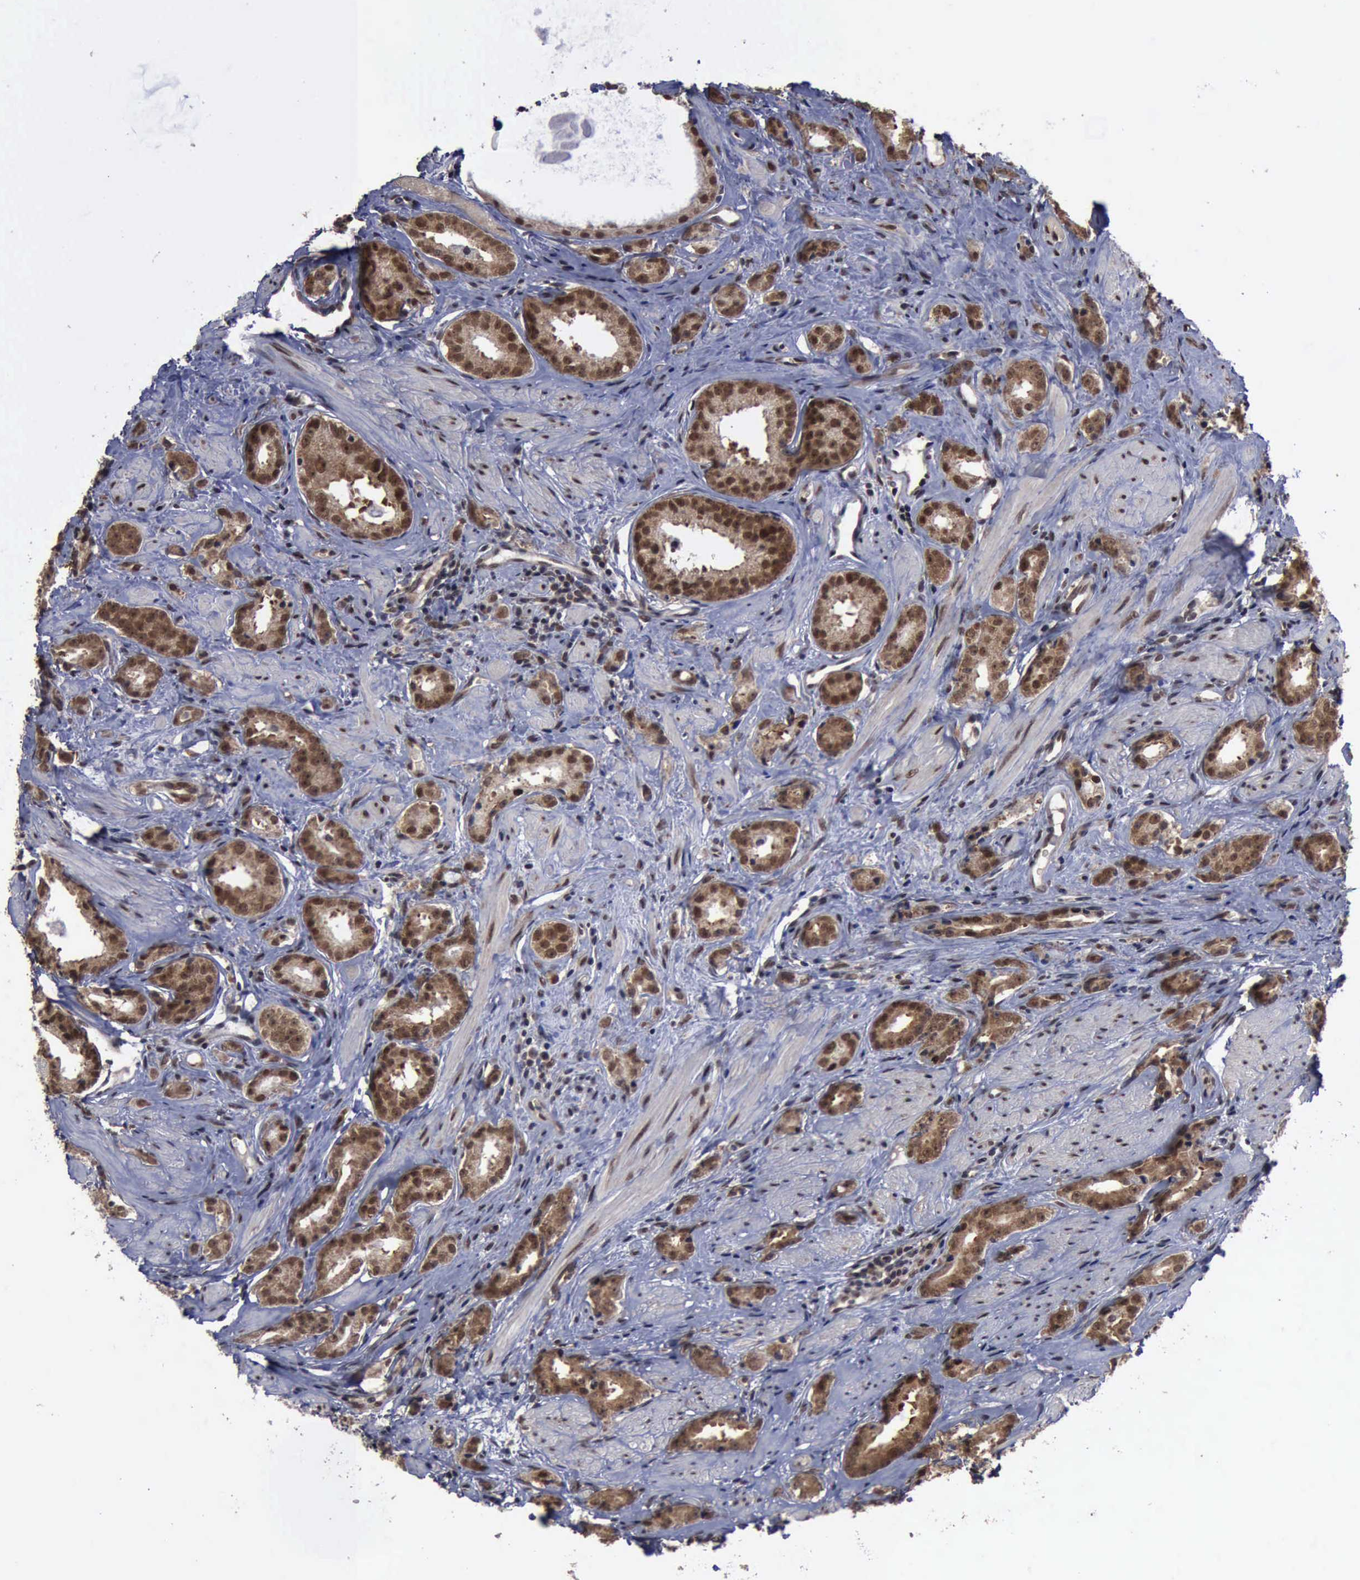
{"staining": {"intensity": "moderate", "quantity": ">75%", "location": "cytoplasmic/membranous,nuclear"}, "tissue": "prostate cancer", "cell_type": "Tumor cells", "image_type": "cancer", "snomed": [{"axis": "morphology", "description": "Adenocarcinoma, Medium grade"}, {"axis": "topography", "description": "Prostate"}], "caption": "Moderate cytoplasmic/membranous and nuclear protein positivity is present in approximately >75% of tumor cells in prostate cancer (adenocarcinoma (medium-grade)).", "gene": "RTCB", "patient": {"sex": "male", "age": 53}}